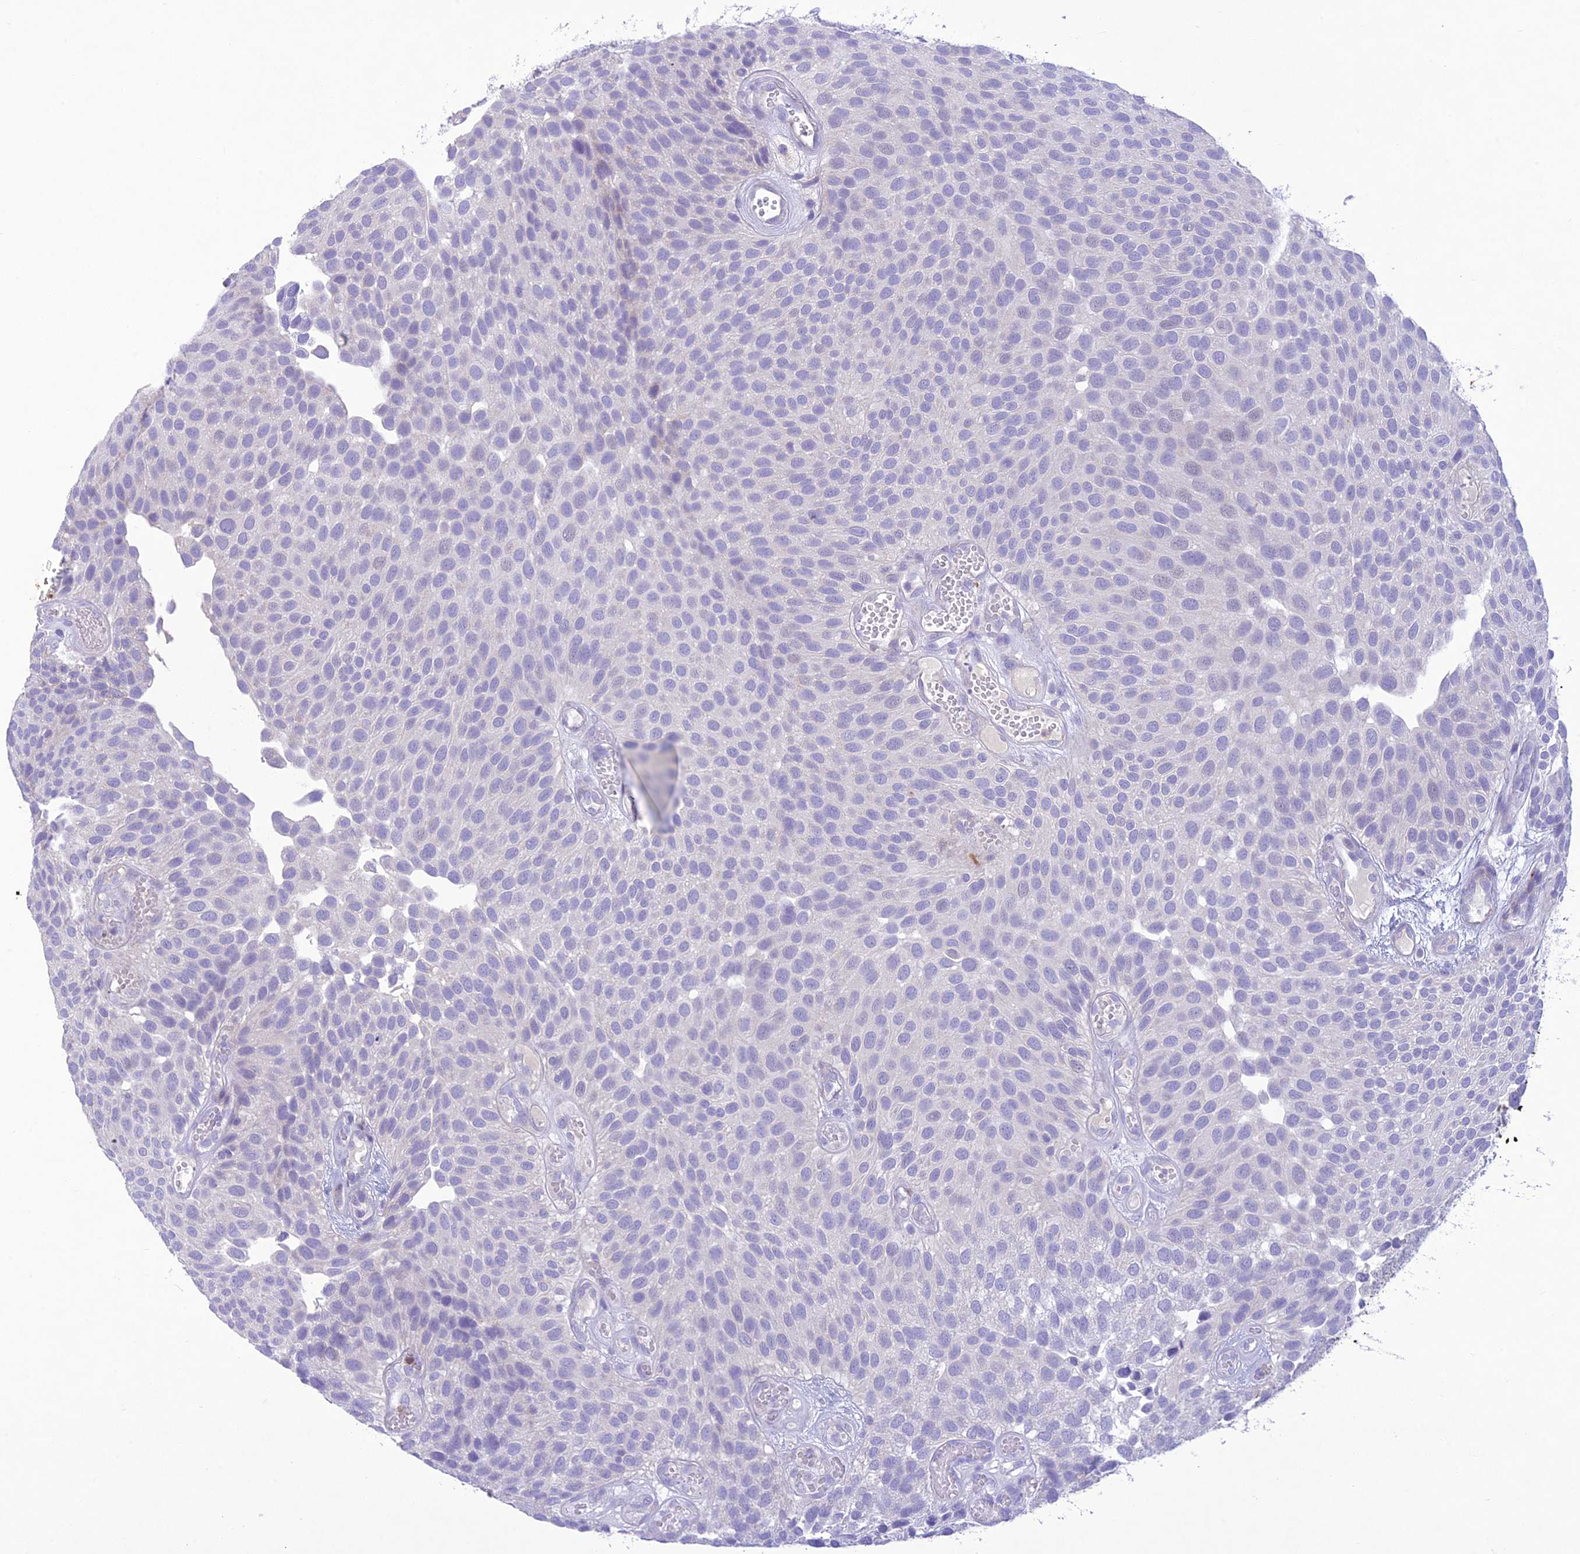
{"staining": {"intensity": "negative", "quantity": "none", "location": "none"}, "tissue": "urothelial cancer", "cell_type": "Tumor cells", "image_type": "cancer", "snomed": [{"axis": "morphology", "description": "Urothelial carcinoma, Low grade"}, {"axis": "topography", "description": "Urinary bladder"}], "caption": "A photomicrograph of low-grade urothelial carcinoma stained for a protein reveals no brown staining in tumor cells.", "gene": "SLC13A5", "patient": {"sex": "male", "age": 89}}